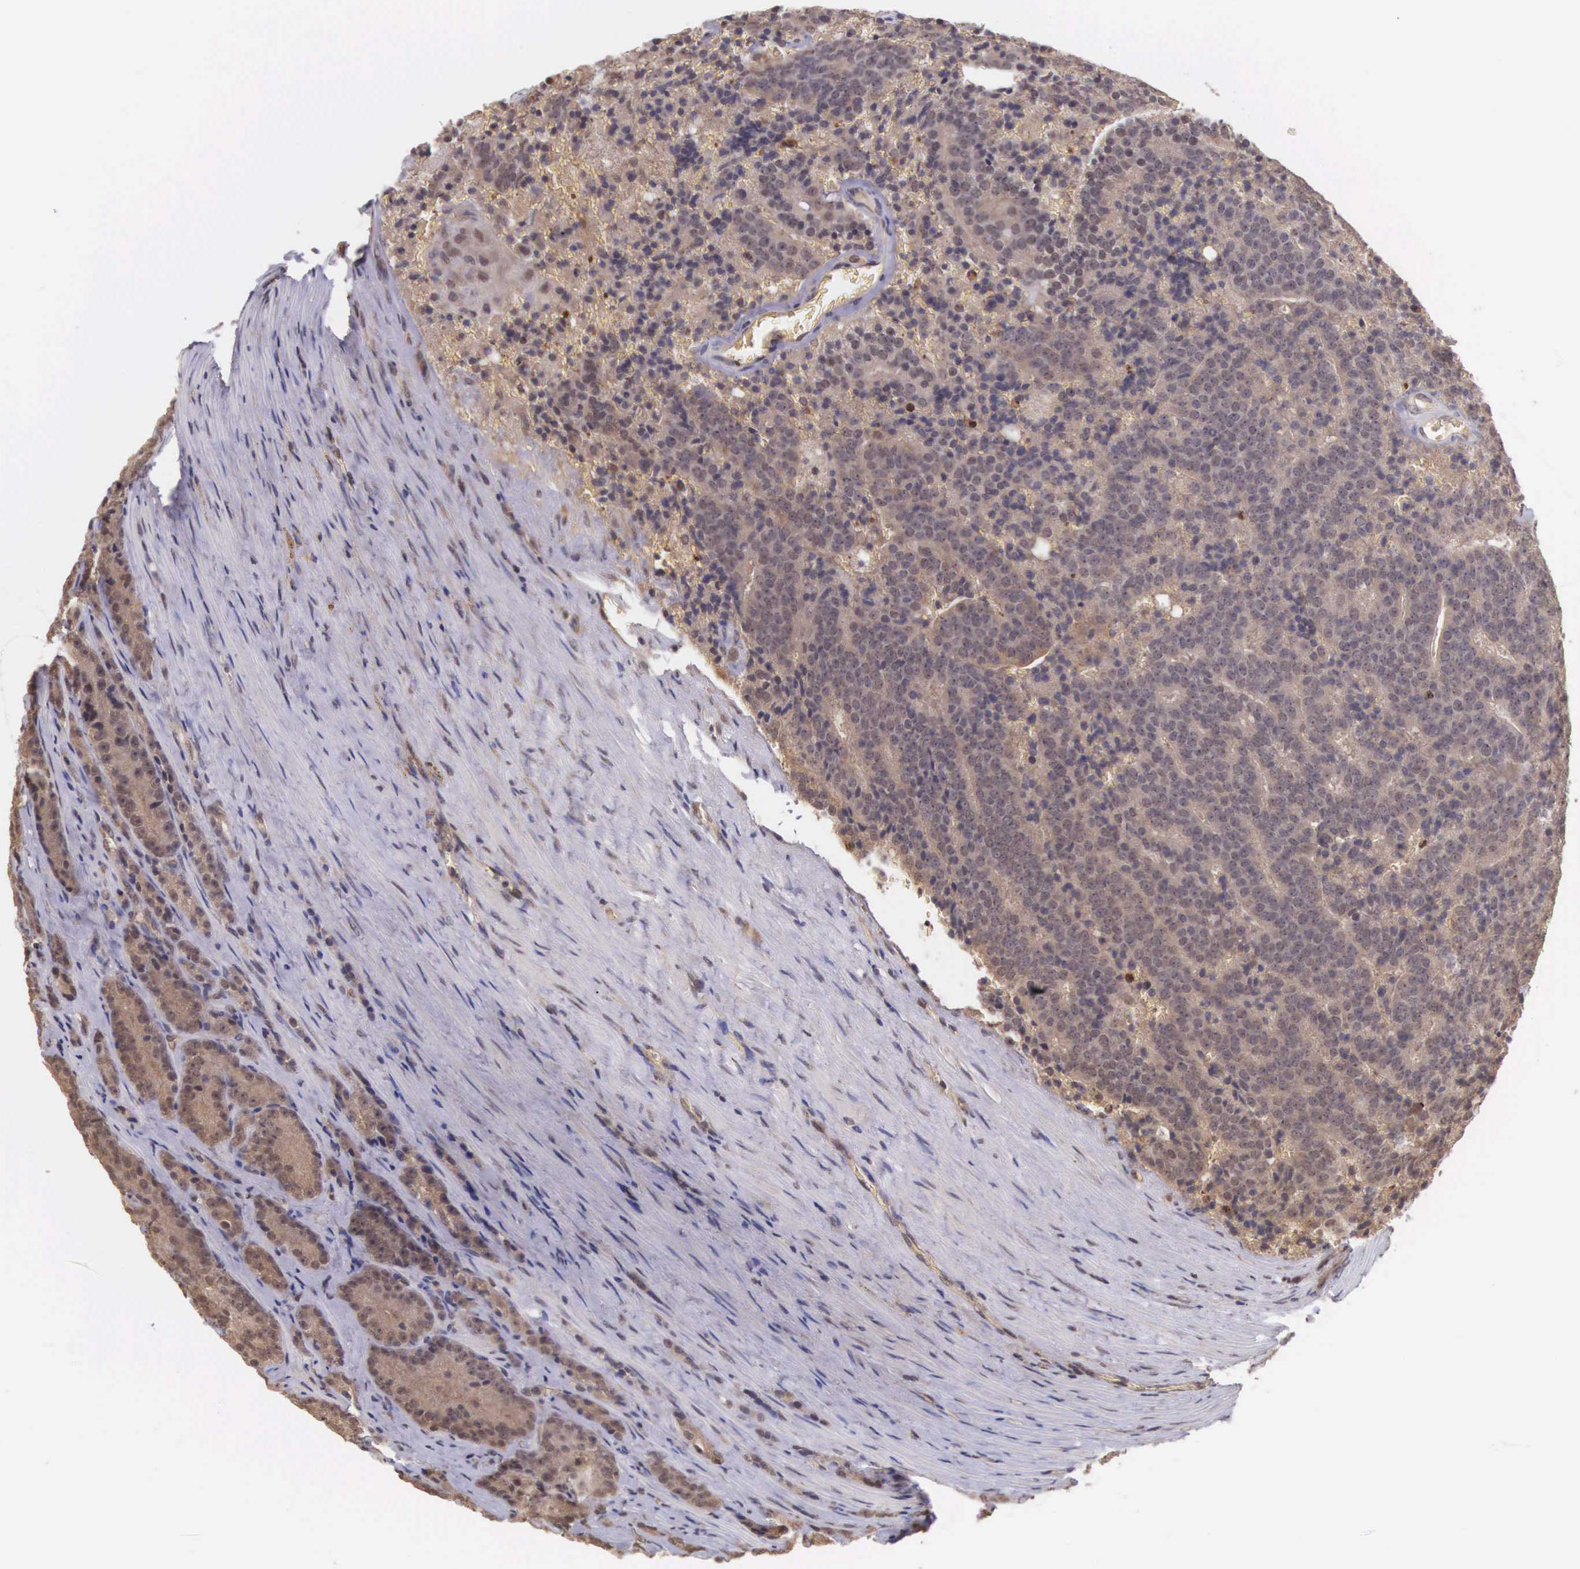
{"staining": {"intensity": "moderate", "quantity": ">75%", "location": "cytoplasmic/membranous"}, "tissue": "prostate cancer", "cell_type": "Tumor cells", "image_type": "cancer", "snomed": [{"axis": "morphology", "description": "Adenocarcinoma, Medium grade"}, {"axis": "topography", "description": "Prostate"}], "caption": "Human adenocarcinoma (medium-grade) (prostate) stained for a protein (brown) demonstrates moderate cytoplasmic/membranous positive expression in about >75% of tumor cells.", "gene": "VASH1", "patient": {"sex": "male", "age": 65}}